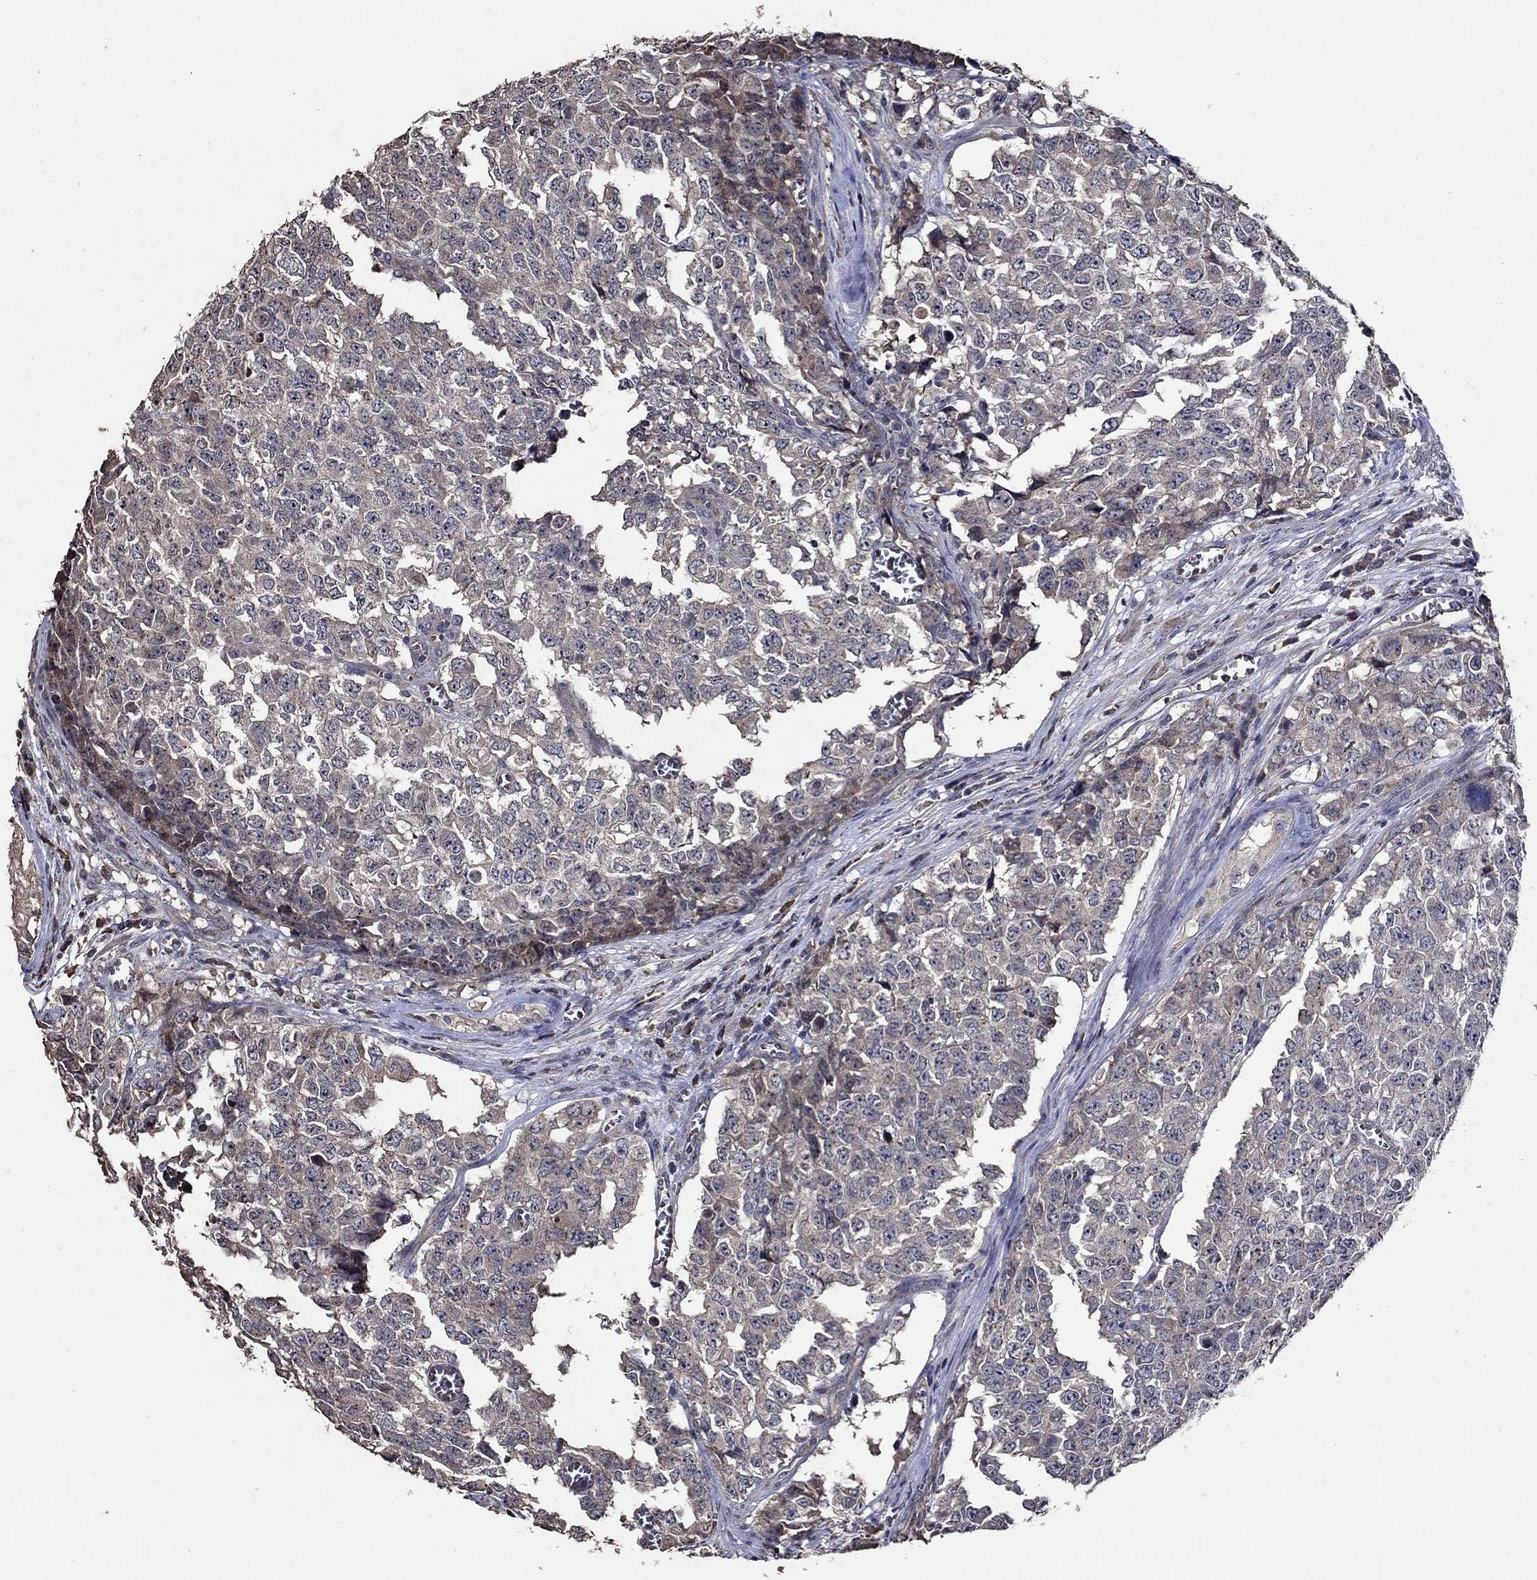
{"staining": {"intensity": "weak", "quantity": "25%-75%", "location": "cytoplasmic/membranous"}, "tissue": "testis cancer", "cell_type": "Tumor cells", "image_type": "cancer", "snomed": [{"axis": "morphology", "description": "Carcinoma, Embryonal, NOS"}, {"axis": "topography", "description": "Testis"}], "caption": "High-magnification brightfield microscopy of embryonal carcinoma (testis) stained with DAB (brown) and counterstained with hematoxylin (blue). tumor cells exhibit weak cytoplasmic/membranous expression is identified in about25%-75% of cells.", "gene": "HAP1", "patient": {"sex": "male", "age": 23}}